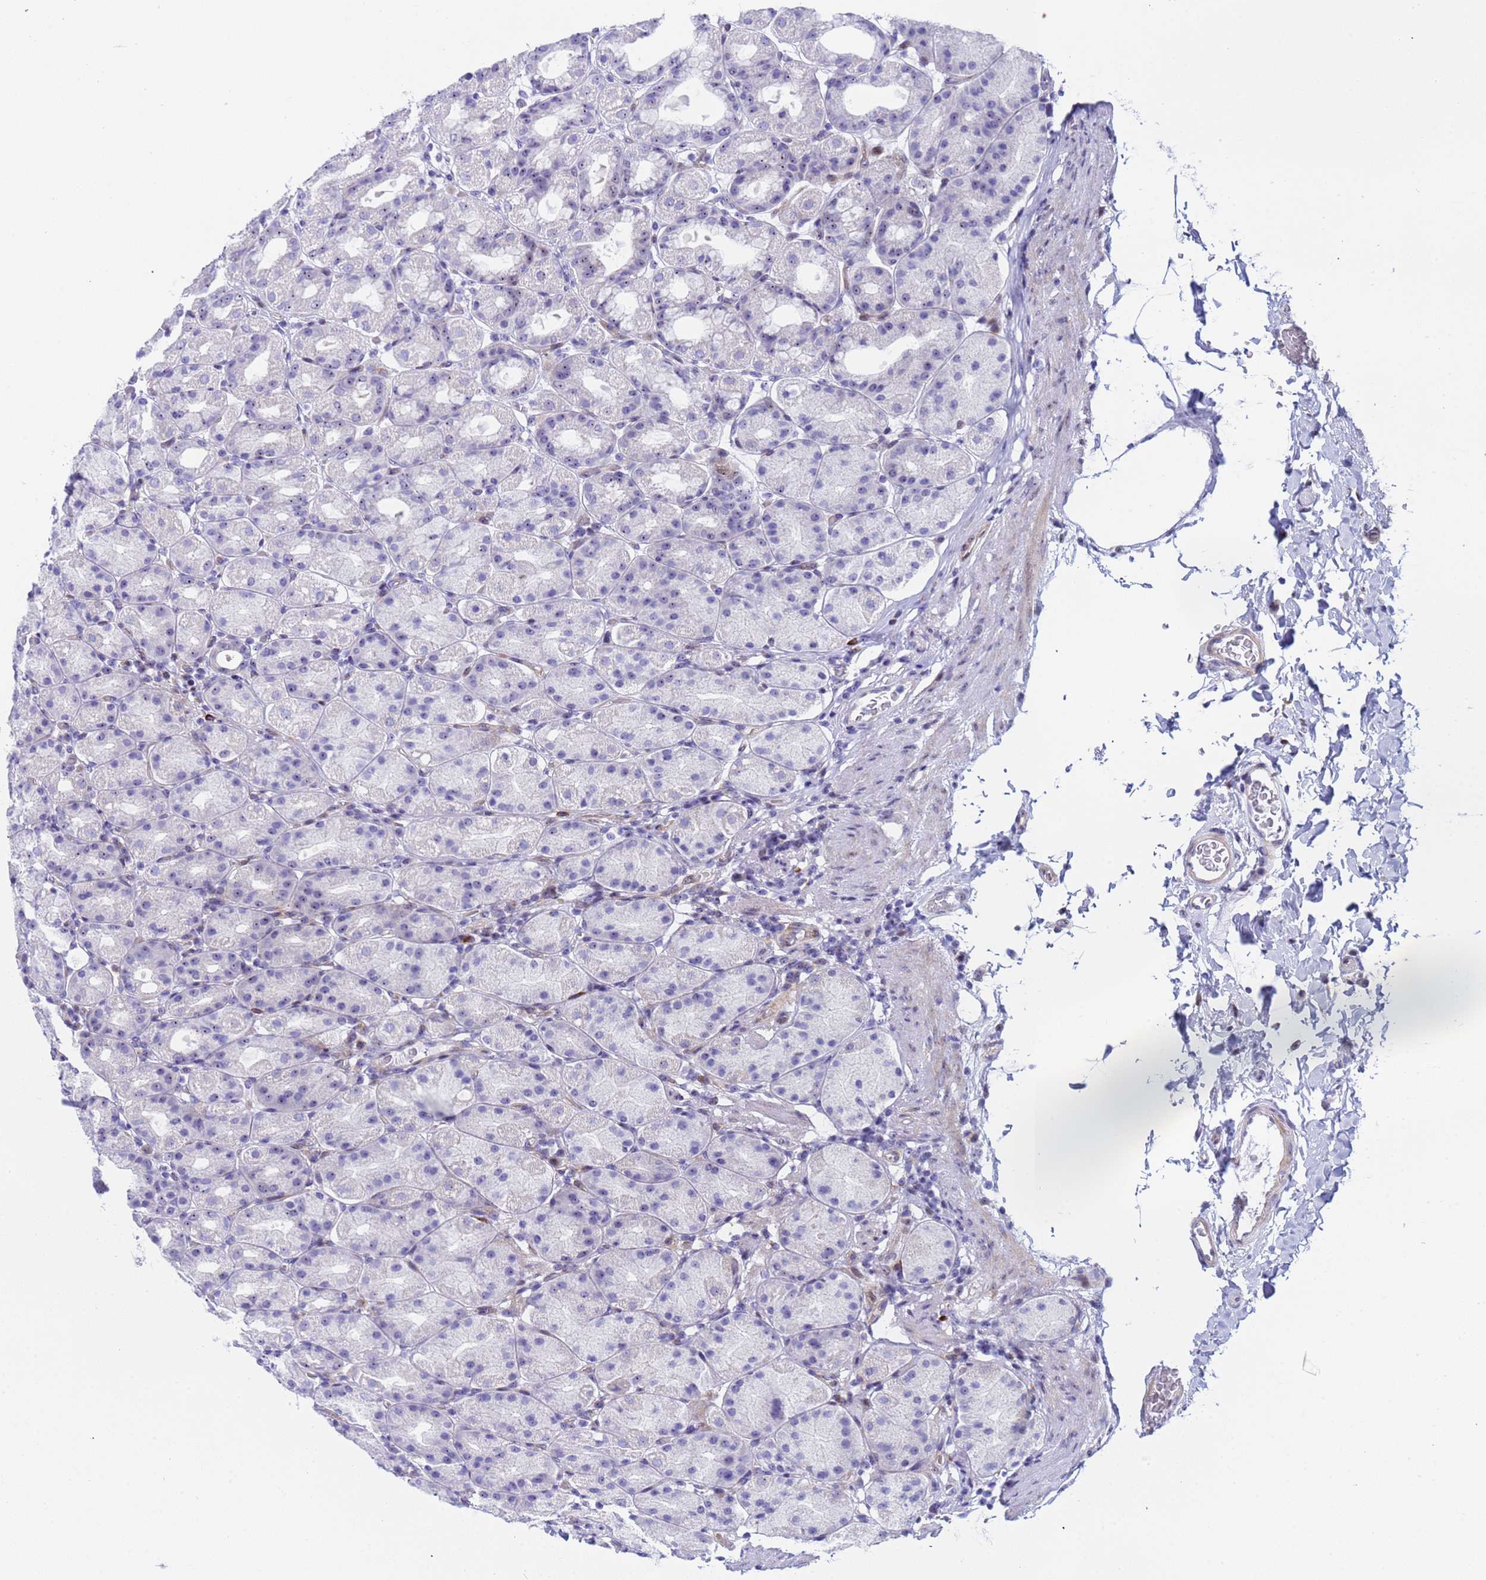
{"staining": {"intensity": "negative", "quantity": "none", "location": "none"}, "tissue": "stomach", "cell_type": "Glandular cells", "image_type": "normal", "snomed": [{"axis": "morphology", "description": "Normal tissue, NOS"}, {"axis": "topography", "description": "Stomach, upper"}], "caption": "DAB immunohistochemical staining of benign stomach reveals no significant expression in glandular cells.", "gene": "POP5", "patient": {"sex": "male", "age": 68}}